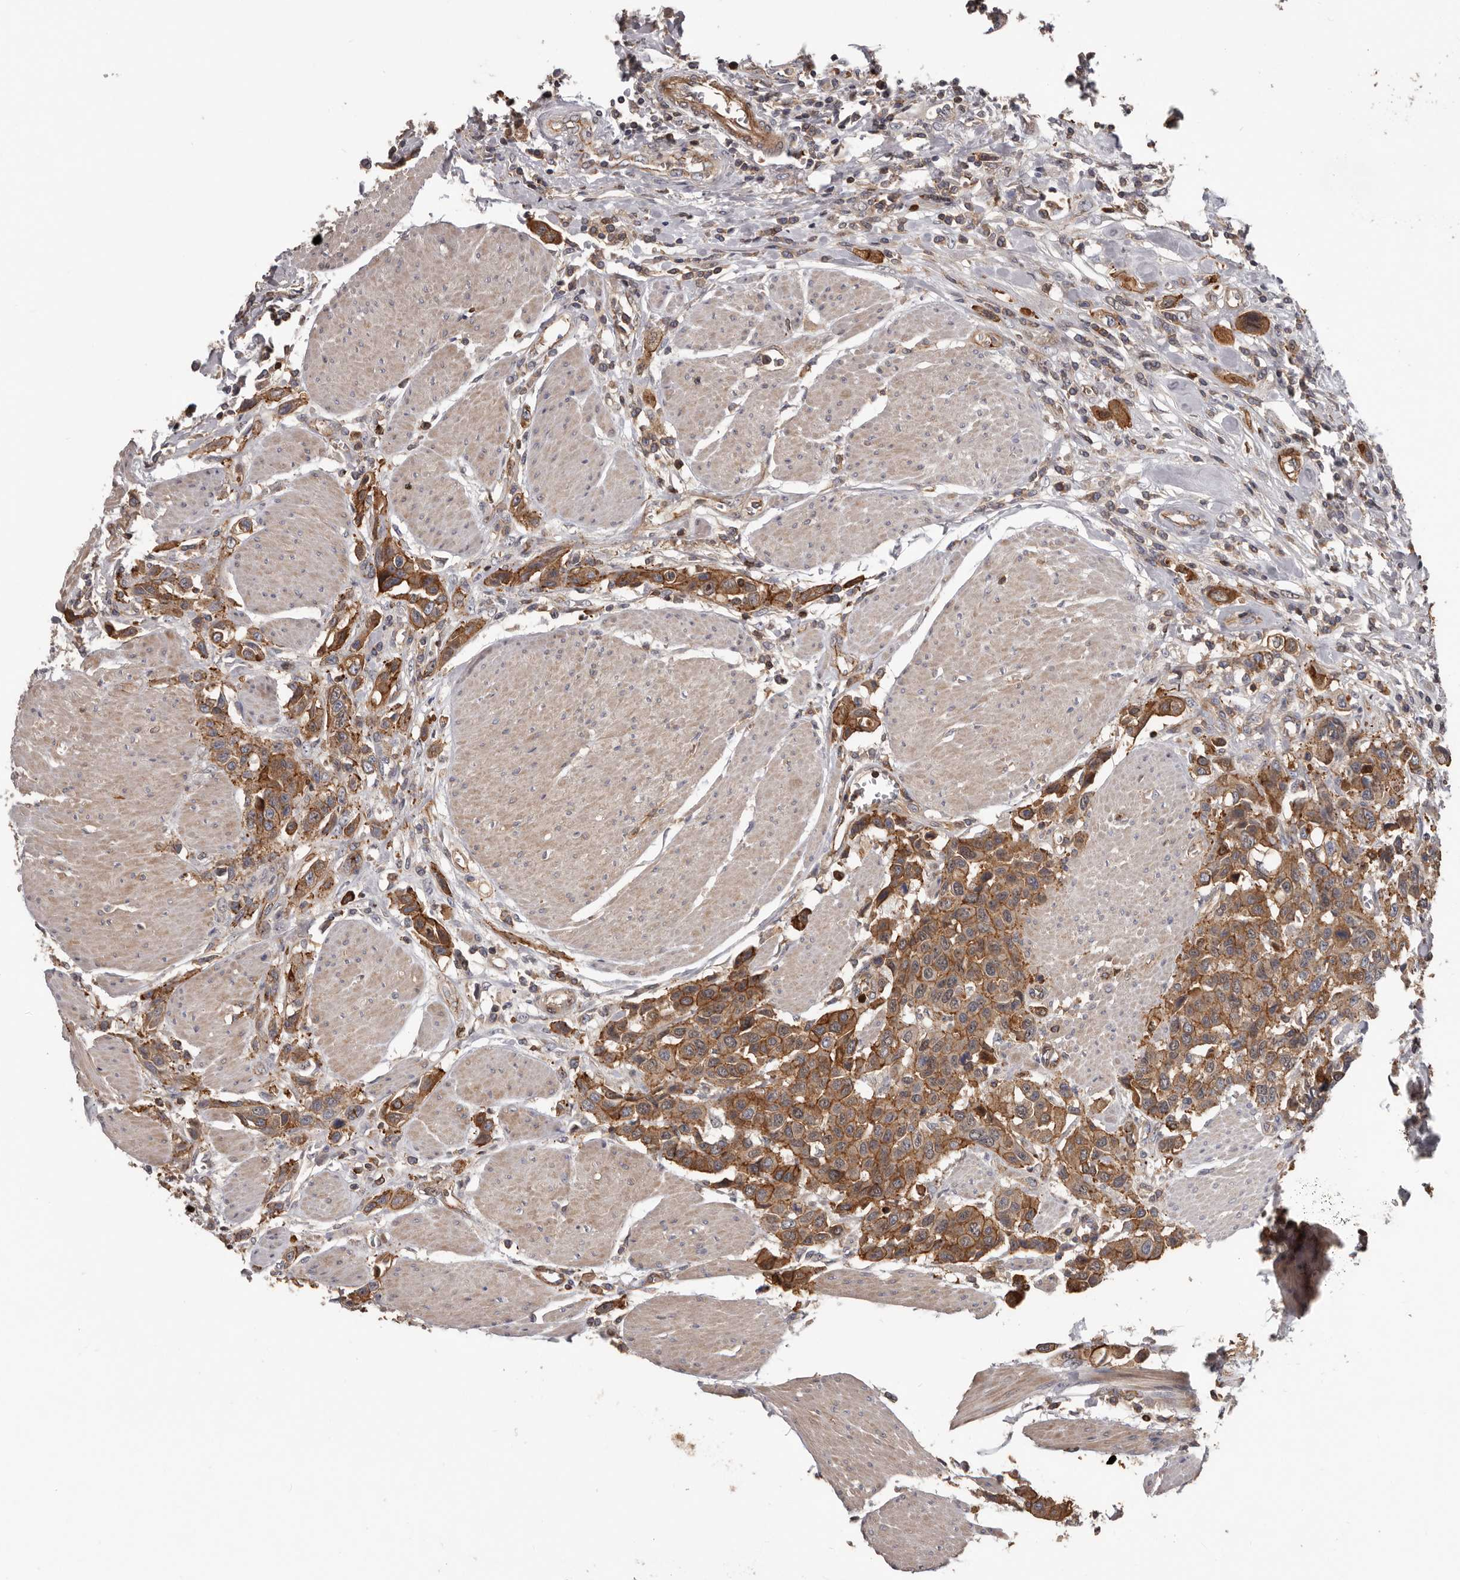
{"staining": {"intensity": "moderate", "quantity": ">75%", "location": "cytoplasmic/membranous"}, "tissue": "urothelial cancer", "cell_type": "Tumor cells", "image_type": "cancer", "snomed": [{"axis": "morphology", "description": "Urothelial carcinoma, High grade"}, {"axis": "topography", "description": "Urinary bladder"}], "caption": "High-grade urothelial carcinoma stained with a protein marker reveals moderate staining in tumor cells.", "gene": "PNRC2", "patient": {"sex": "male", "age": 50}}